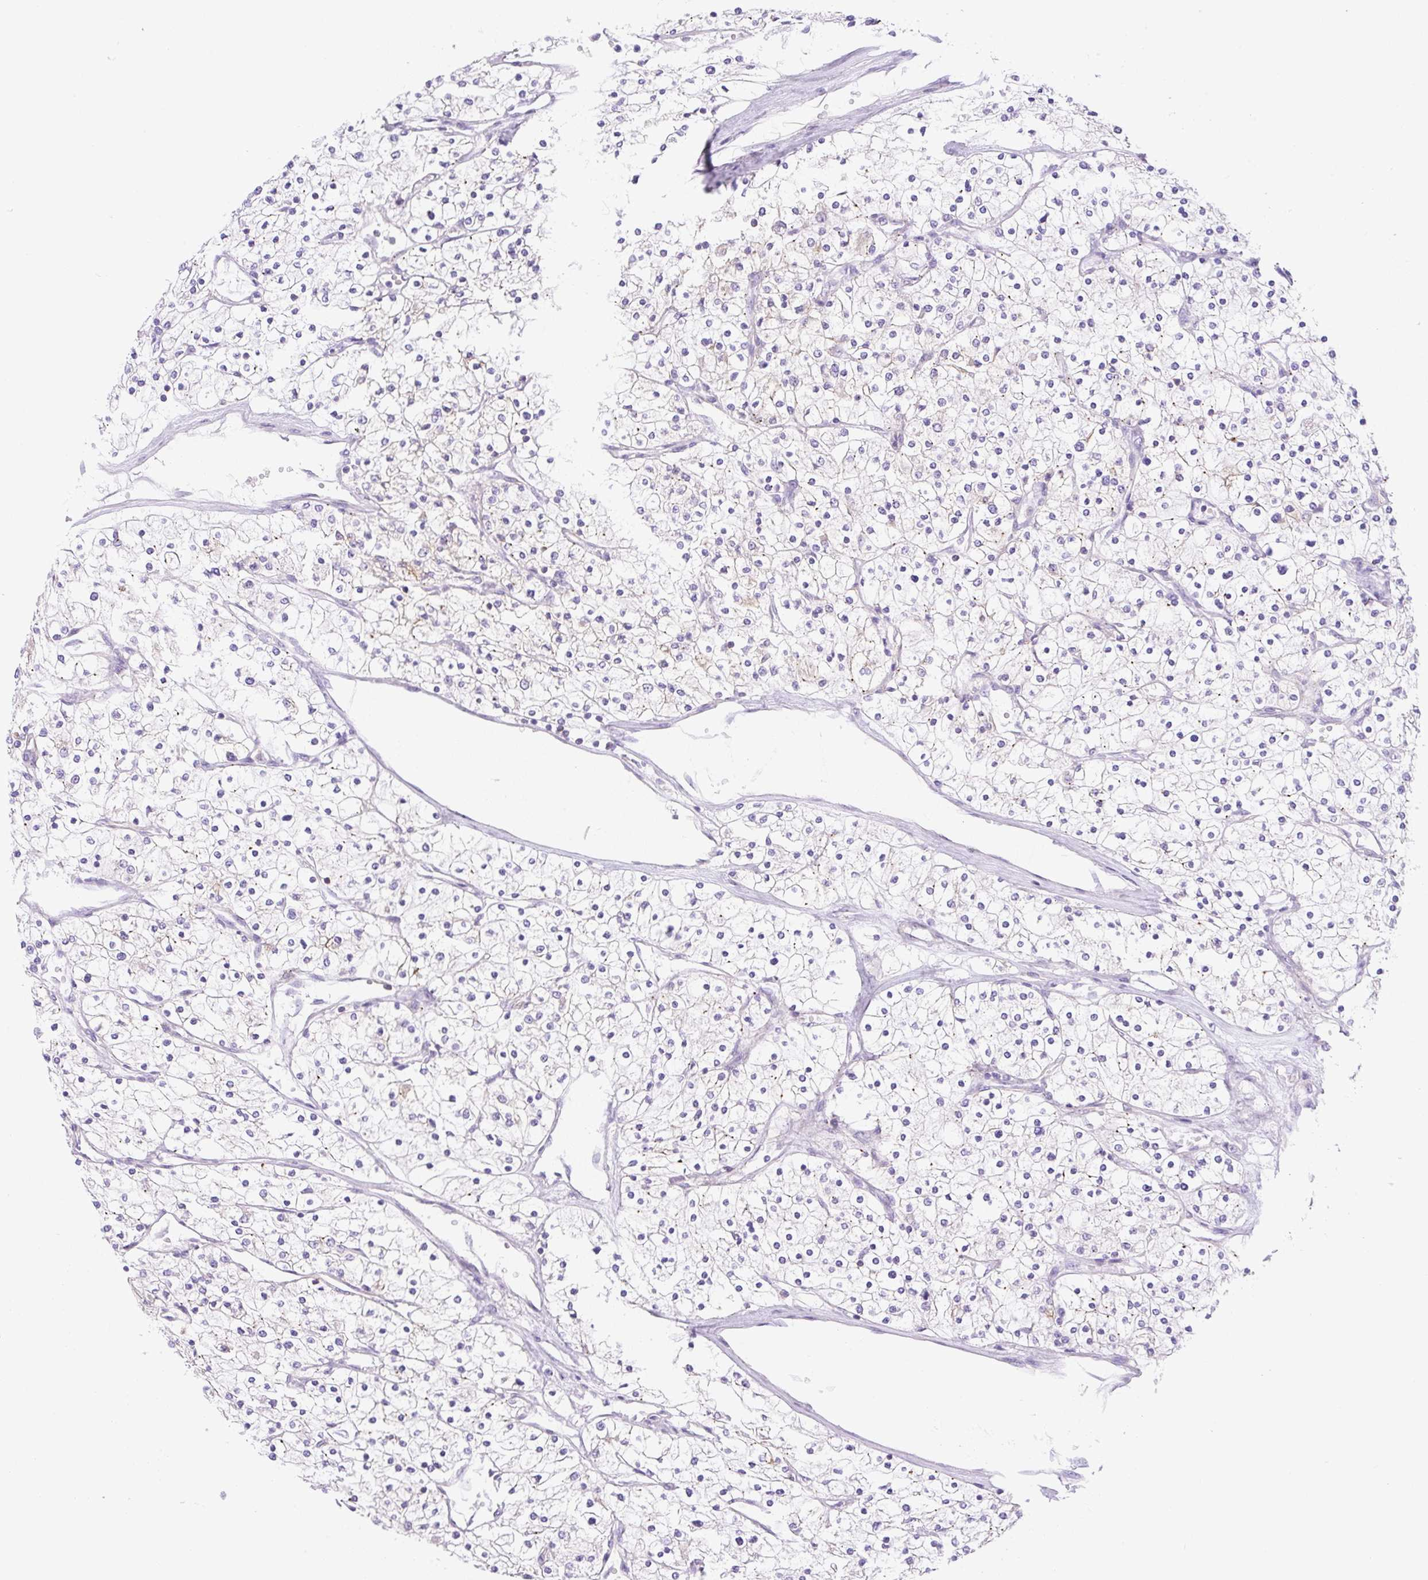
{"staining": {"intensity": "negative", "quantity": "none", "location": "none"}, "tissue": "renal cancer", "cell_type": "Tumor cells", "image_type": "cancer", "snomed": [{"axis": "morphology", "description": "Adenocarcinoma, NOS"}, {"axis": "topography", "description": "Kidney"}], "caption": "High magnification brightfield microscopy of renal adenocarcinoma stained with DAB (brown) and counterstained with hematoxylin (blue): tumor cells show no significant positivity.", "gene": "DNM2", "patient": {"sex": "male", "age": 80}}